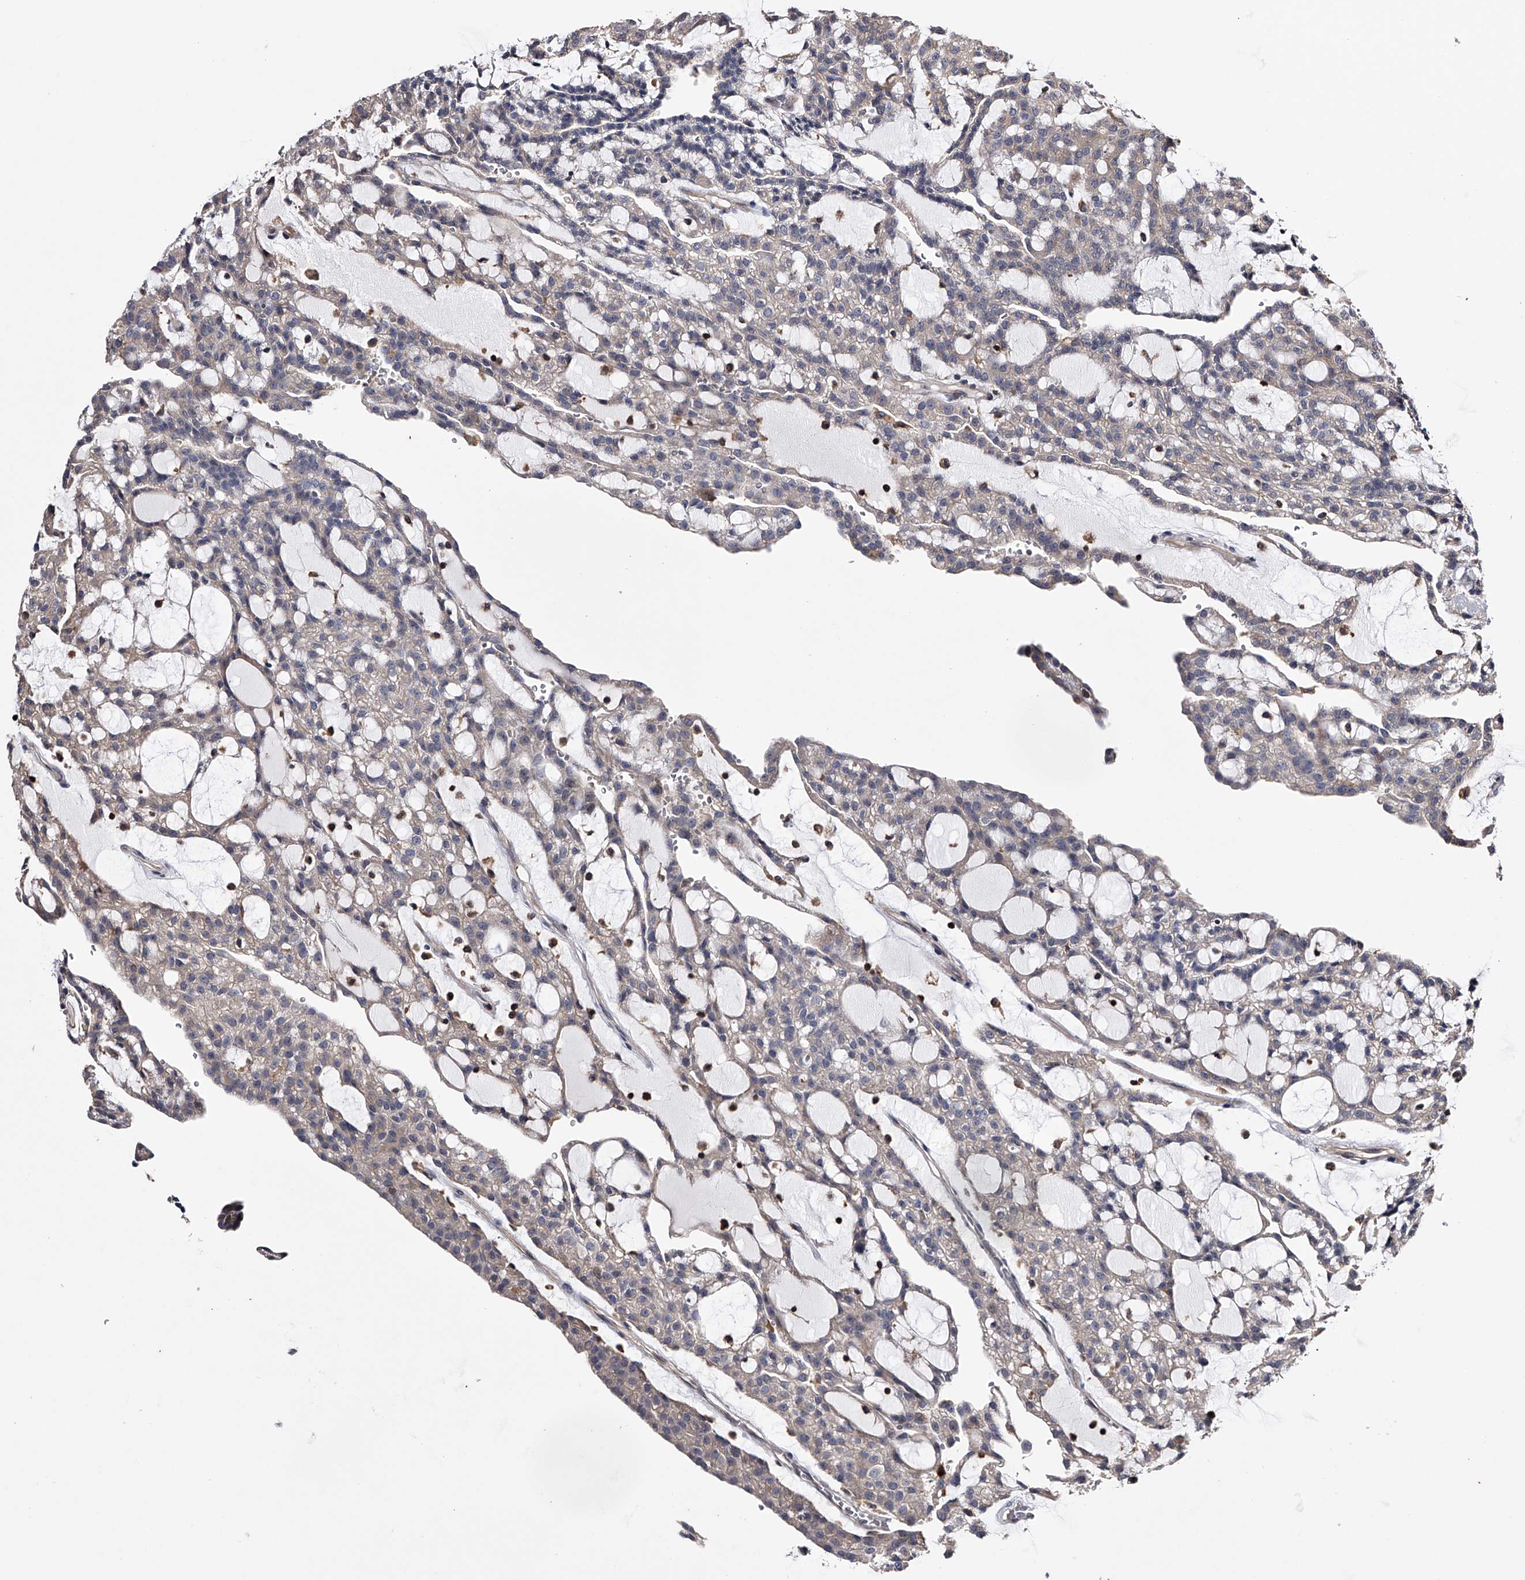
{"staining": {"intensity": "negative", "quantity": "none", "location": "none"}, "tissue": "renal cancer", "cell_type": "Tumor cells", "image_type": "cancer", "snomed": [{"axis": "morphology", "description": "Adenocarcinoma, NOS"}, {"axis": "topography", "description": "Kidney"}], "caption": "The immunohistochemistry (IHC) micrograph has no significant positivity in tumor cells of renal cancer tissue.", "gene": "PAN3", "patient": {"sex": "male", "age": 63}}